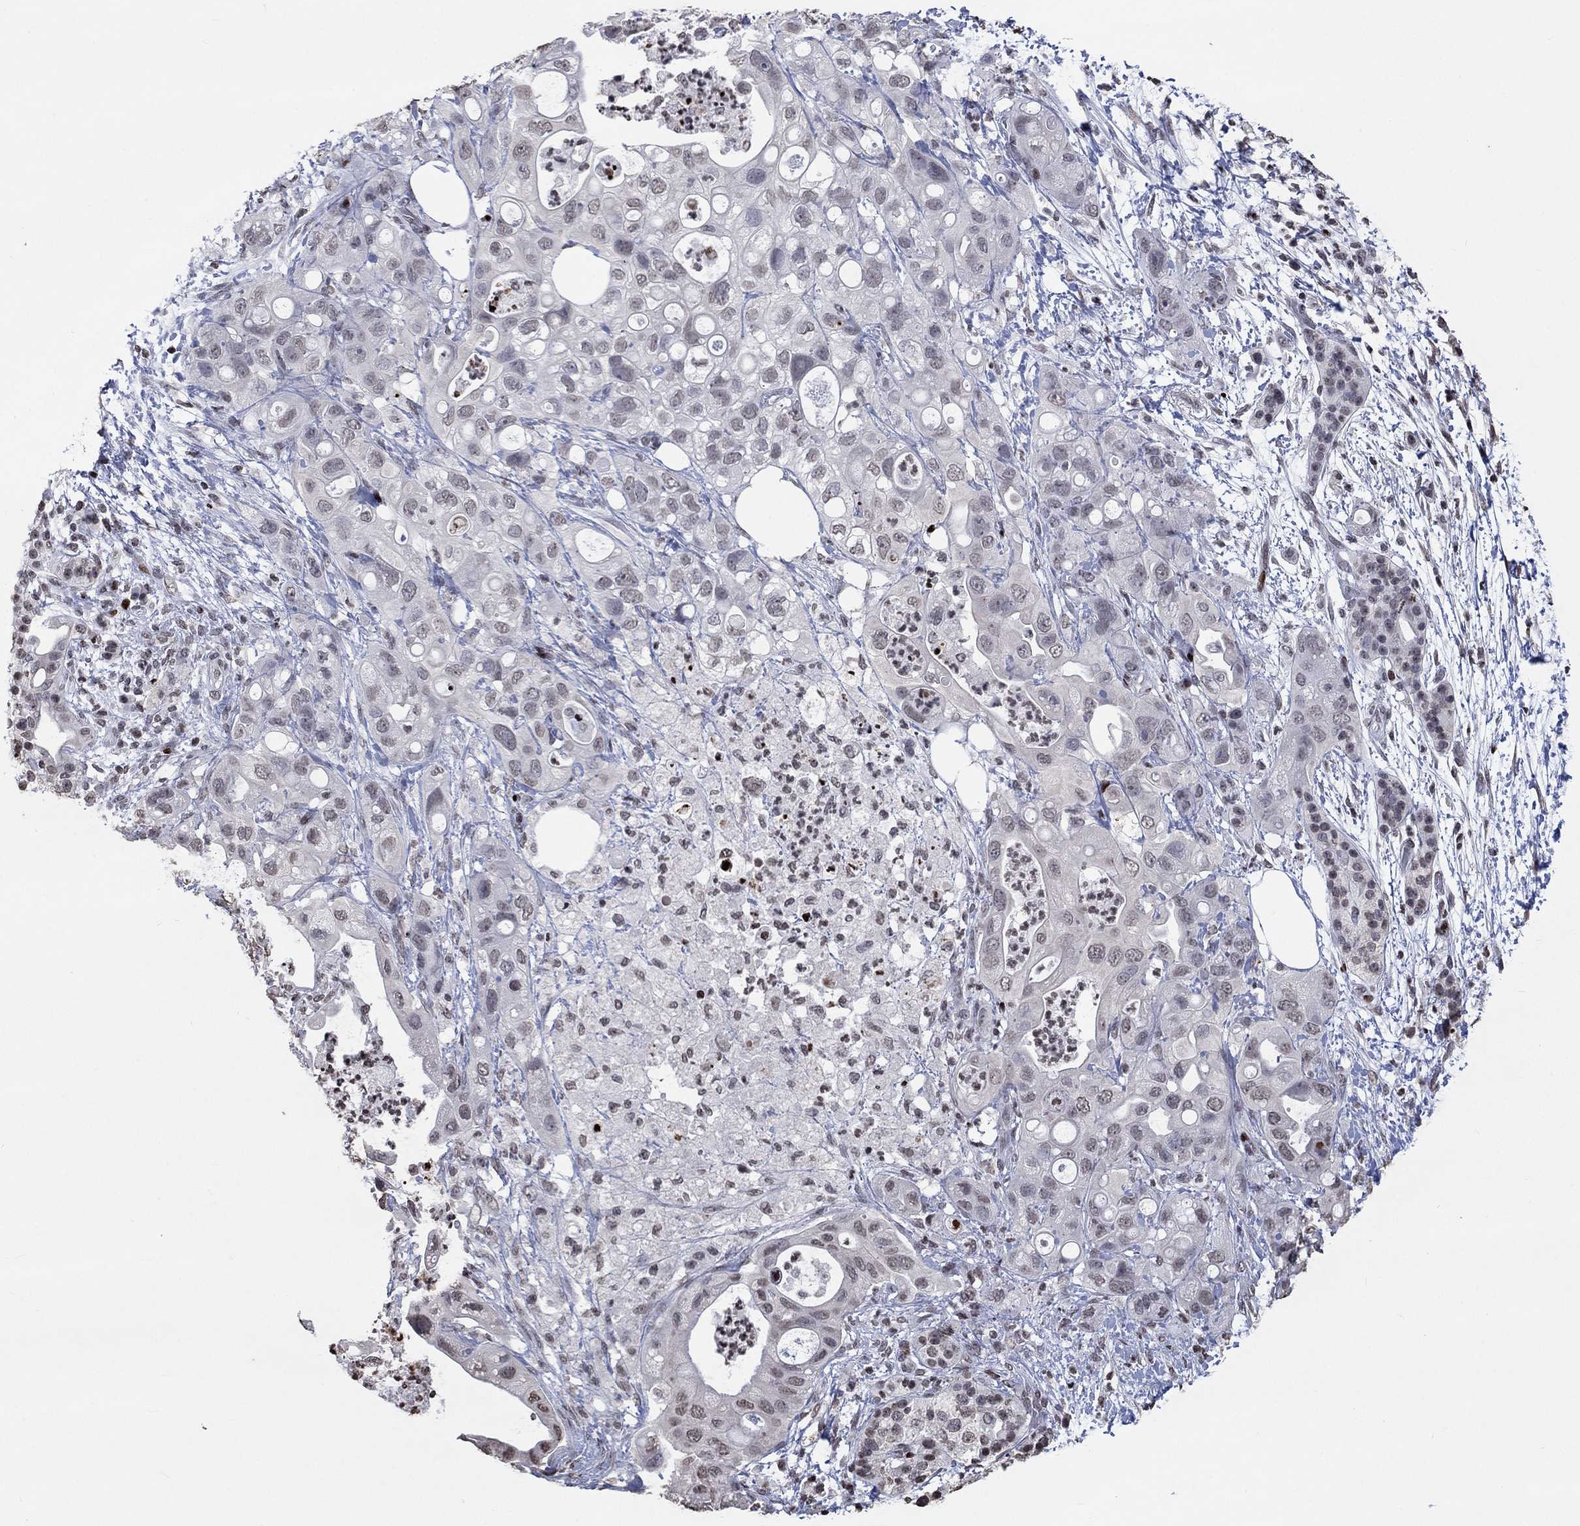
{"staining": {"intensity": "negative", "quantity": "none", "location": "none"}, "tissue": "pancreatic cancer", "cell_type": "Tumor cells", "image_type": "cancer", "snomed": [{"axis": "morphology", "description": "Adenocarcinoma, NOS"}, {"axis": "topography", "description": "Pancreas"}], "caption": "Immunohistochemical staining of human adenocarcinoma (pancreatic) shows no significant positivity in tumor cells. Nuclei are stained in blue.", "gene": "SRSF3", "patient": {"sex": "female", "age": 72}}